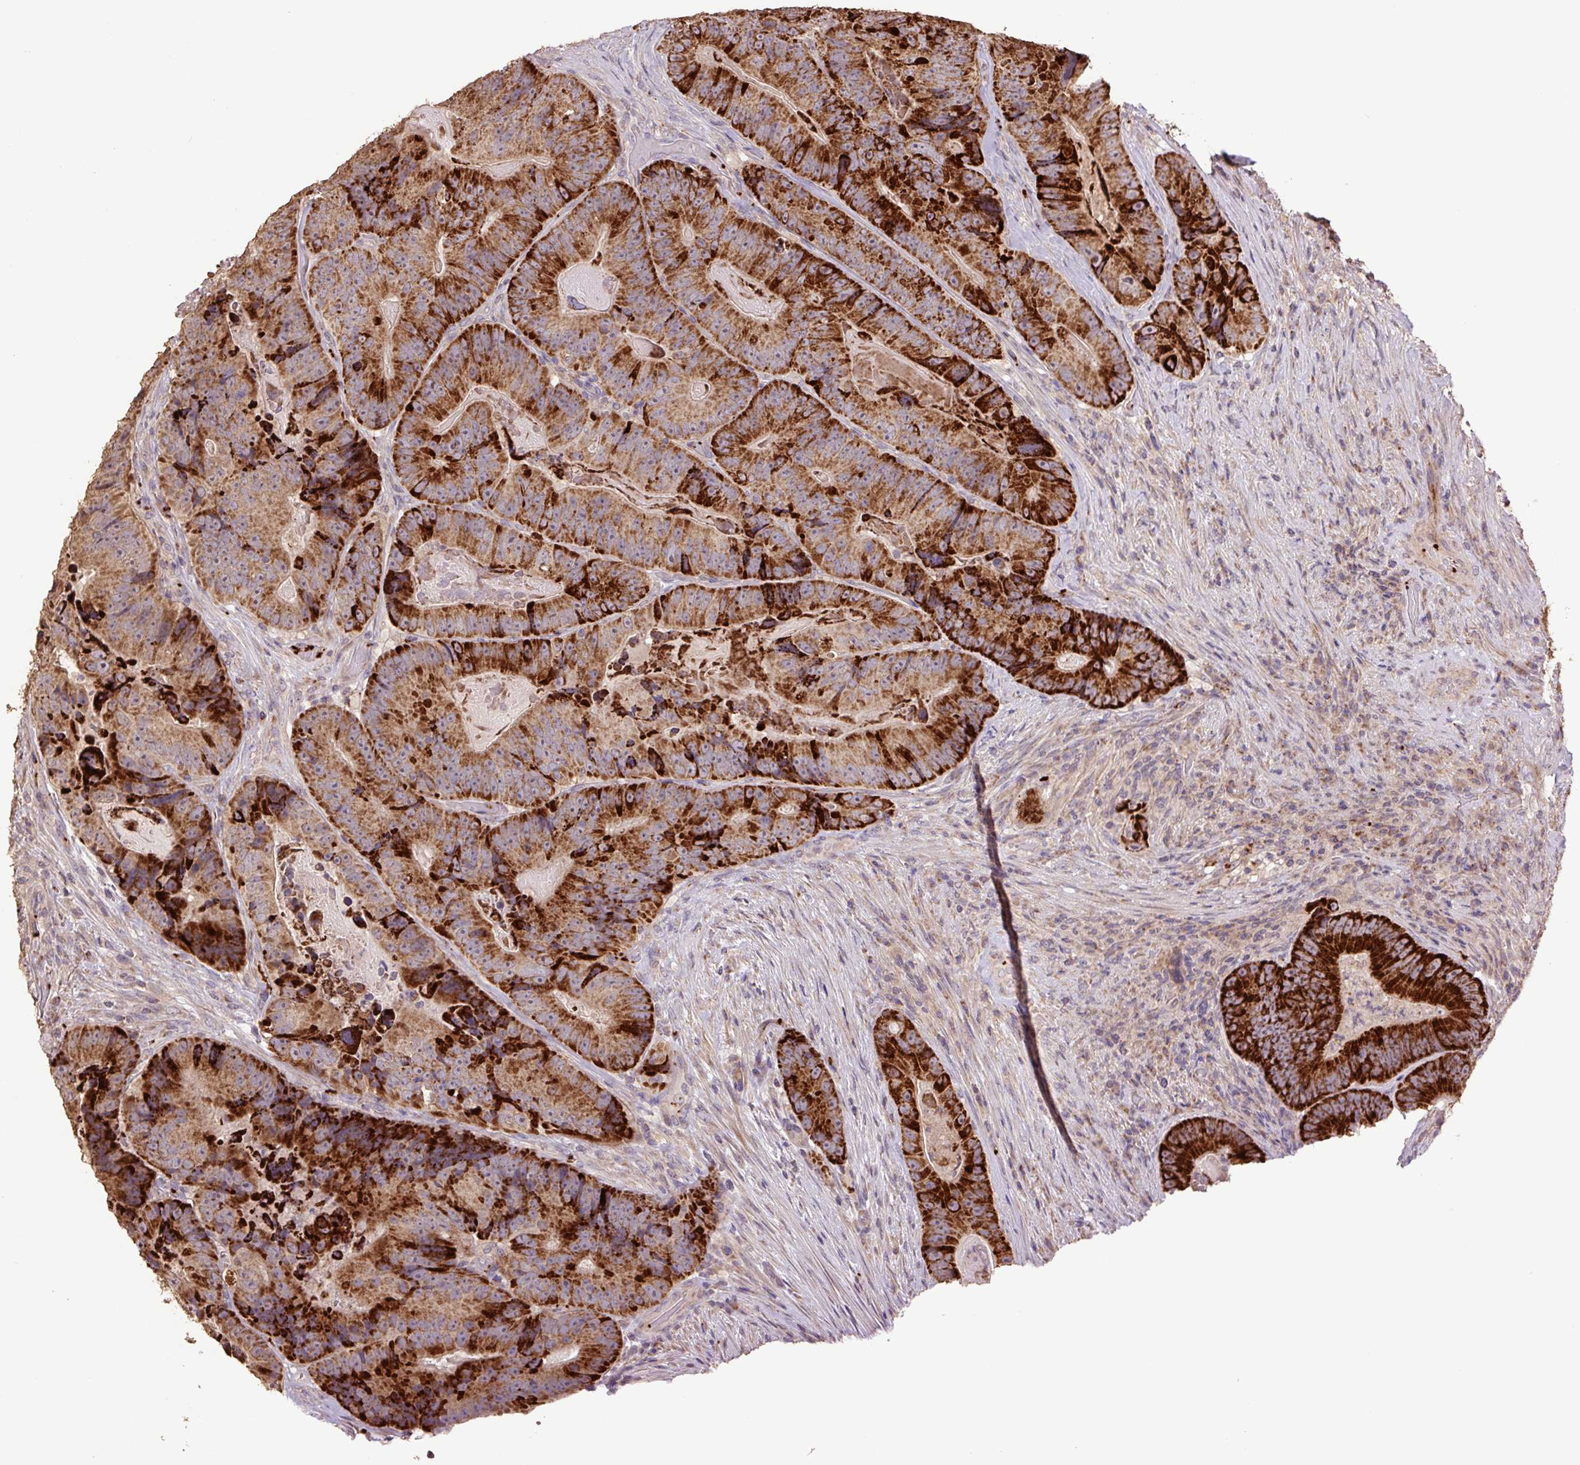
{"staining": {"intensity": "strong", "quantity": ">75%", "location": "cytoplasmic/membranous"}, "tissue": "colorectal cancer", "cell_type": "Tumor cells", "image_type": "cancer", "snomed": [{"axis": "morphology", "description": "Adenocarcinoma, NOS"}, {"axis": "topography", "description": "Colon"}], "caption": "A micrograph showing strong cytoplasmic/membranous staining in approximately >75% of tumor cells in colorectal adenocarcinoma, as visualized by brown immunohistochemical staining.", "gene": "TMEM160", "patient": {"sex": "female", "age": 86}}